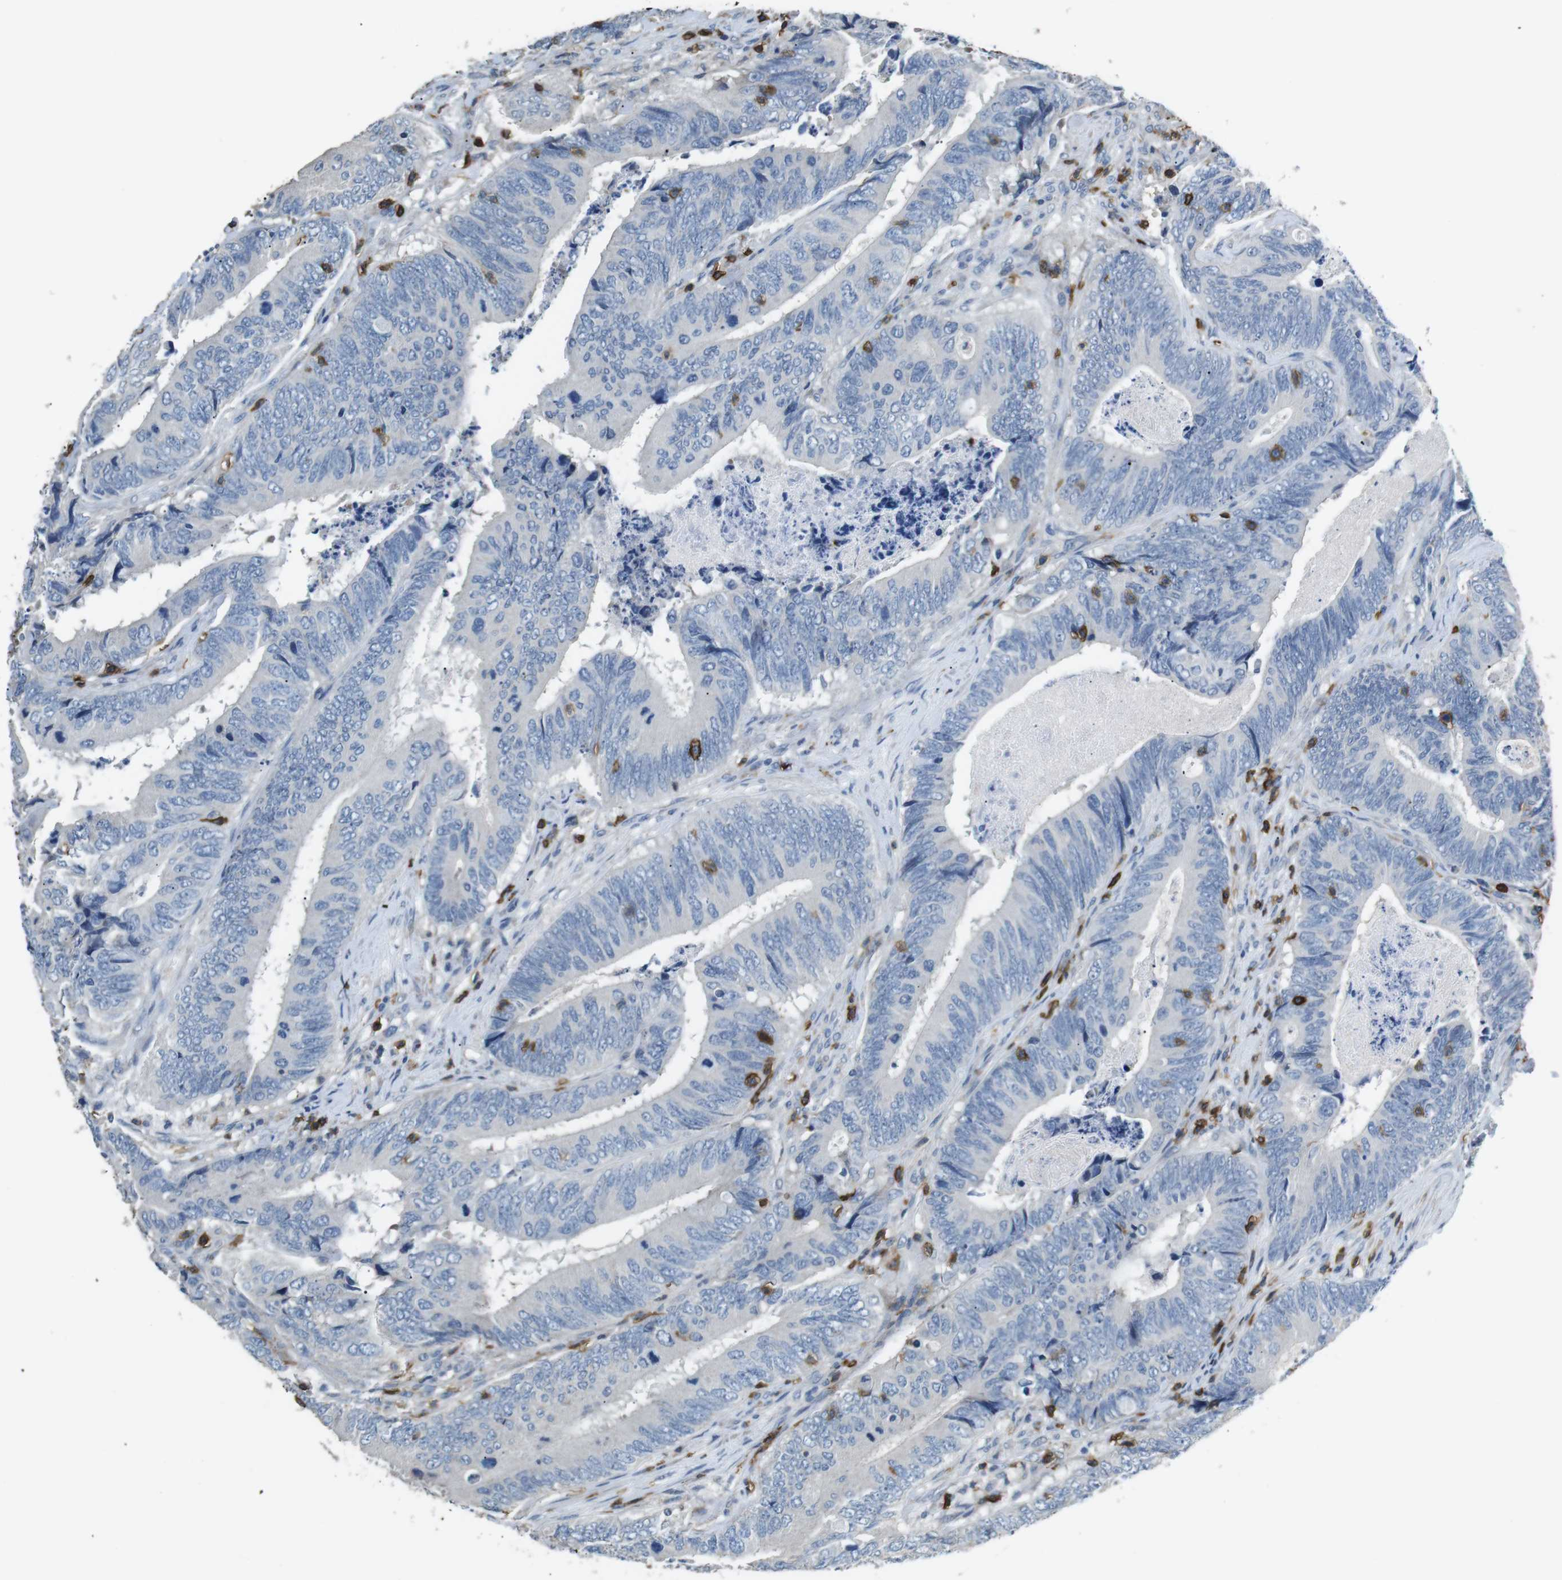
{"staining": {"intensity": "negative", "quantity": "none", "location": "none"}, "tissue": "colorectal cancer", "cell_type": "Tumor cells", "image_type": "cancer", "snomed": [{"axis": "morphology", "description": "Normal tissue, NOS"}, {"axis": "morphology", "description": "Adenocarcinoma, NOS"}, {"axis": "topography", "description": "Colon"}], "caption": "Adenocarcinoma (colorectal) was stained to show a protein in brown. There is no significant positivity in tumor cells.", "gene": "CD6", "patient": {"sex": "male", "age": 56}}